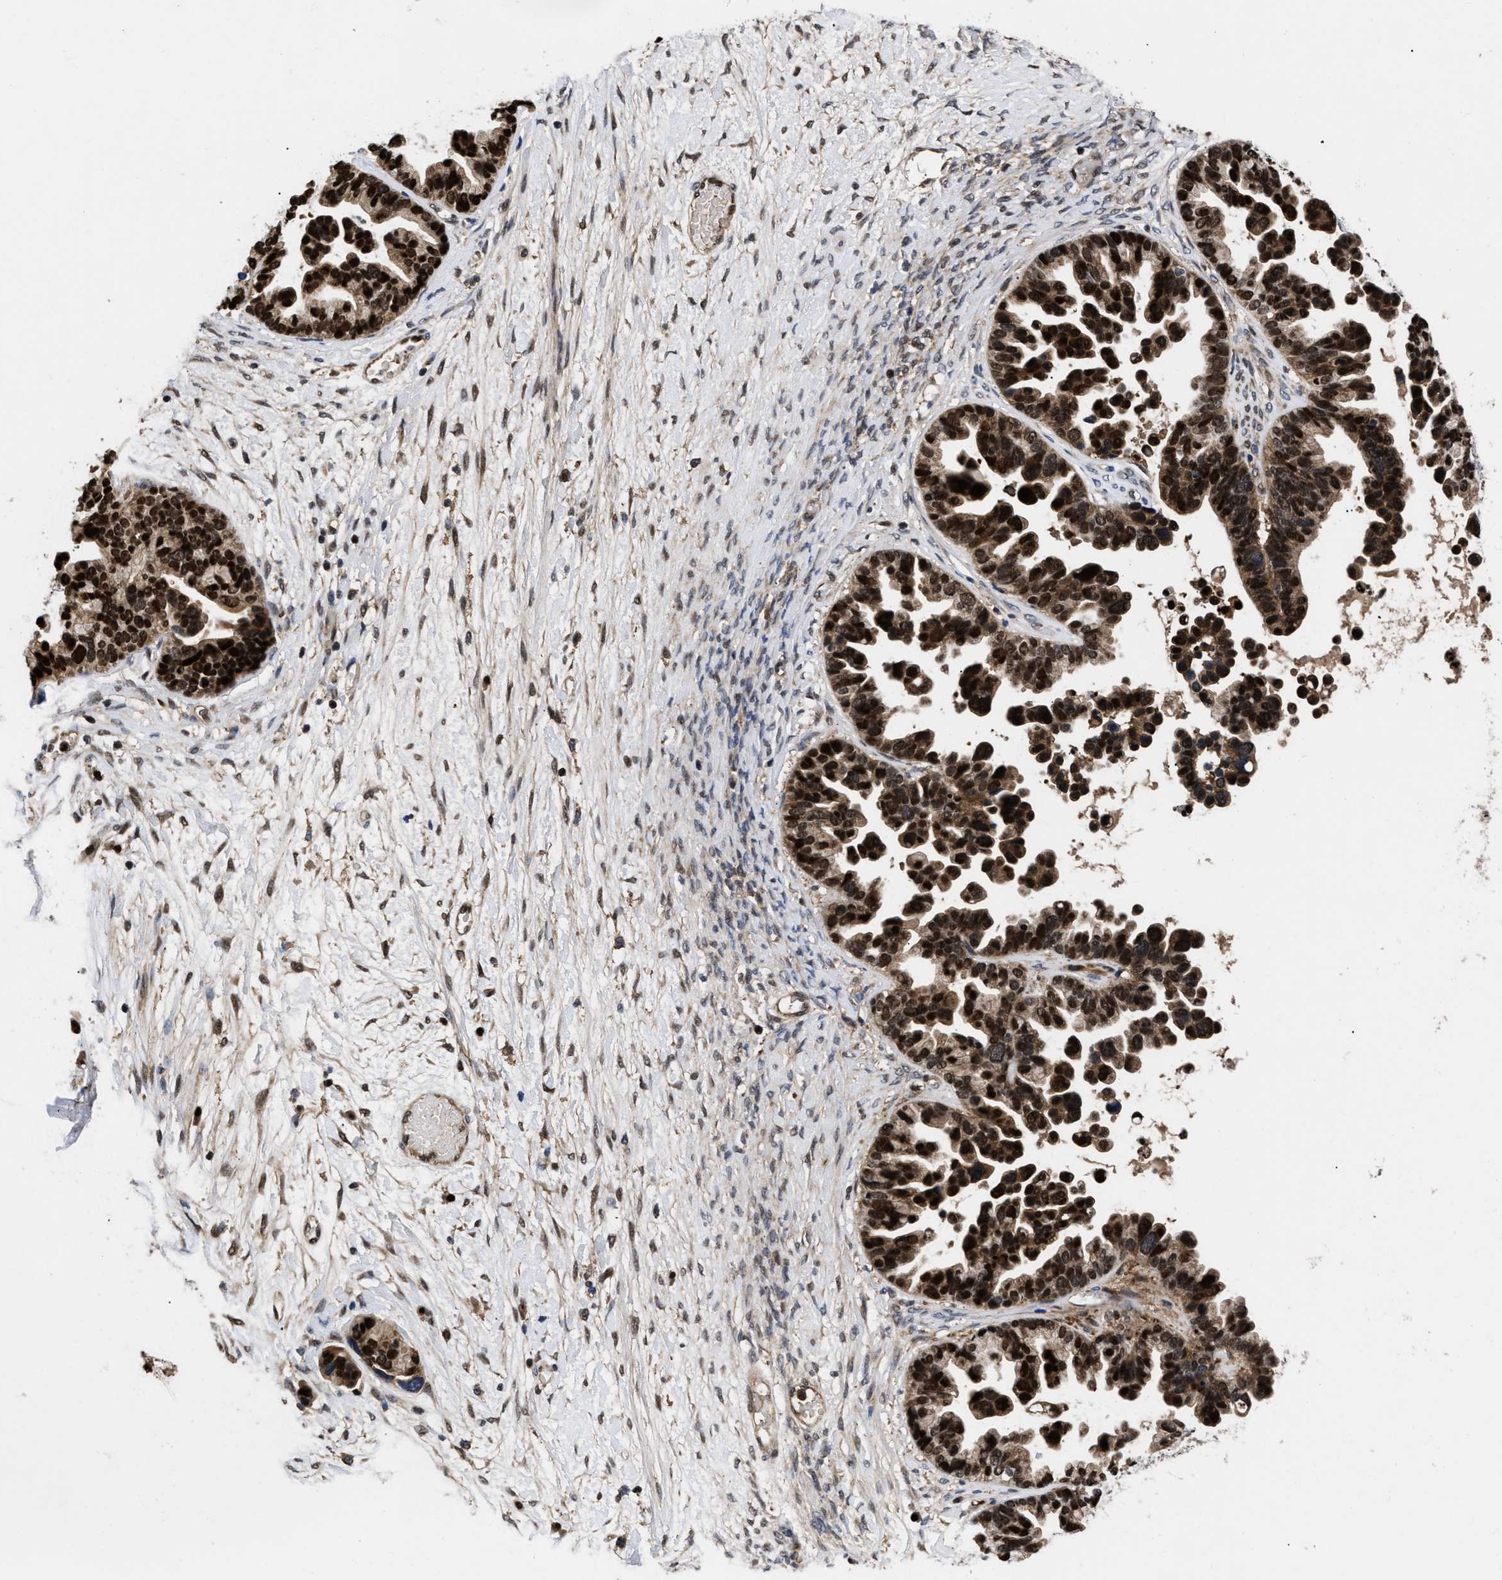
{"staining": {"intensity": "strong", "quantity": ">75%", "location": "cytoplasmic/membranous,nuclear"}, "tissue": "ovarian cancer", "cell_type": "Tumor cells", "image_type": "cancer", "snomed": [{"axis": "morphology", "description": "Cystadenocarcinoma, serous, NOS"}, {"axis": "topography", "description": "Ovary"}], "caption": "Strong cytoplasmic/membranous and nuclear protein positivity is identified in approximately >75% of tumor cells in serous cystadenocarcinoma (ovarian).", "gene": "FAM200A", "patient": {"sex": "female", "age": 56}}